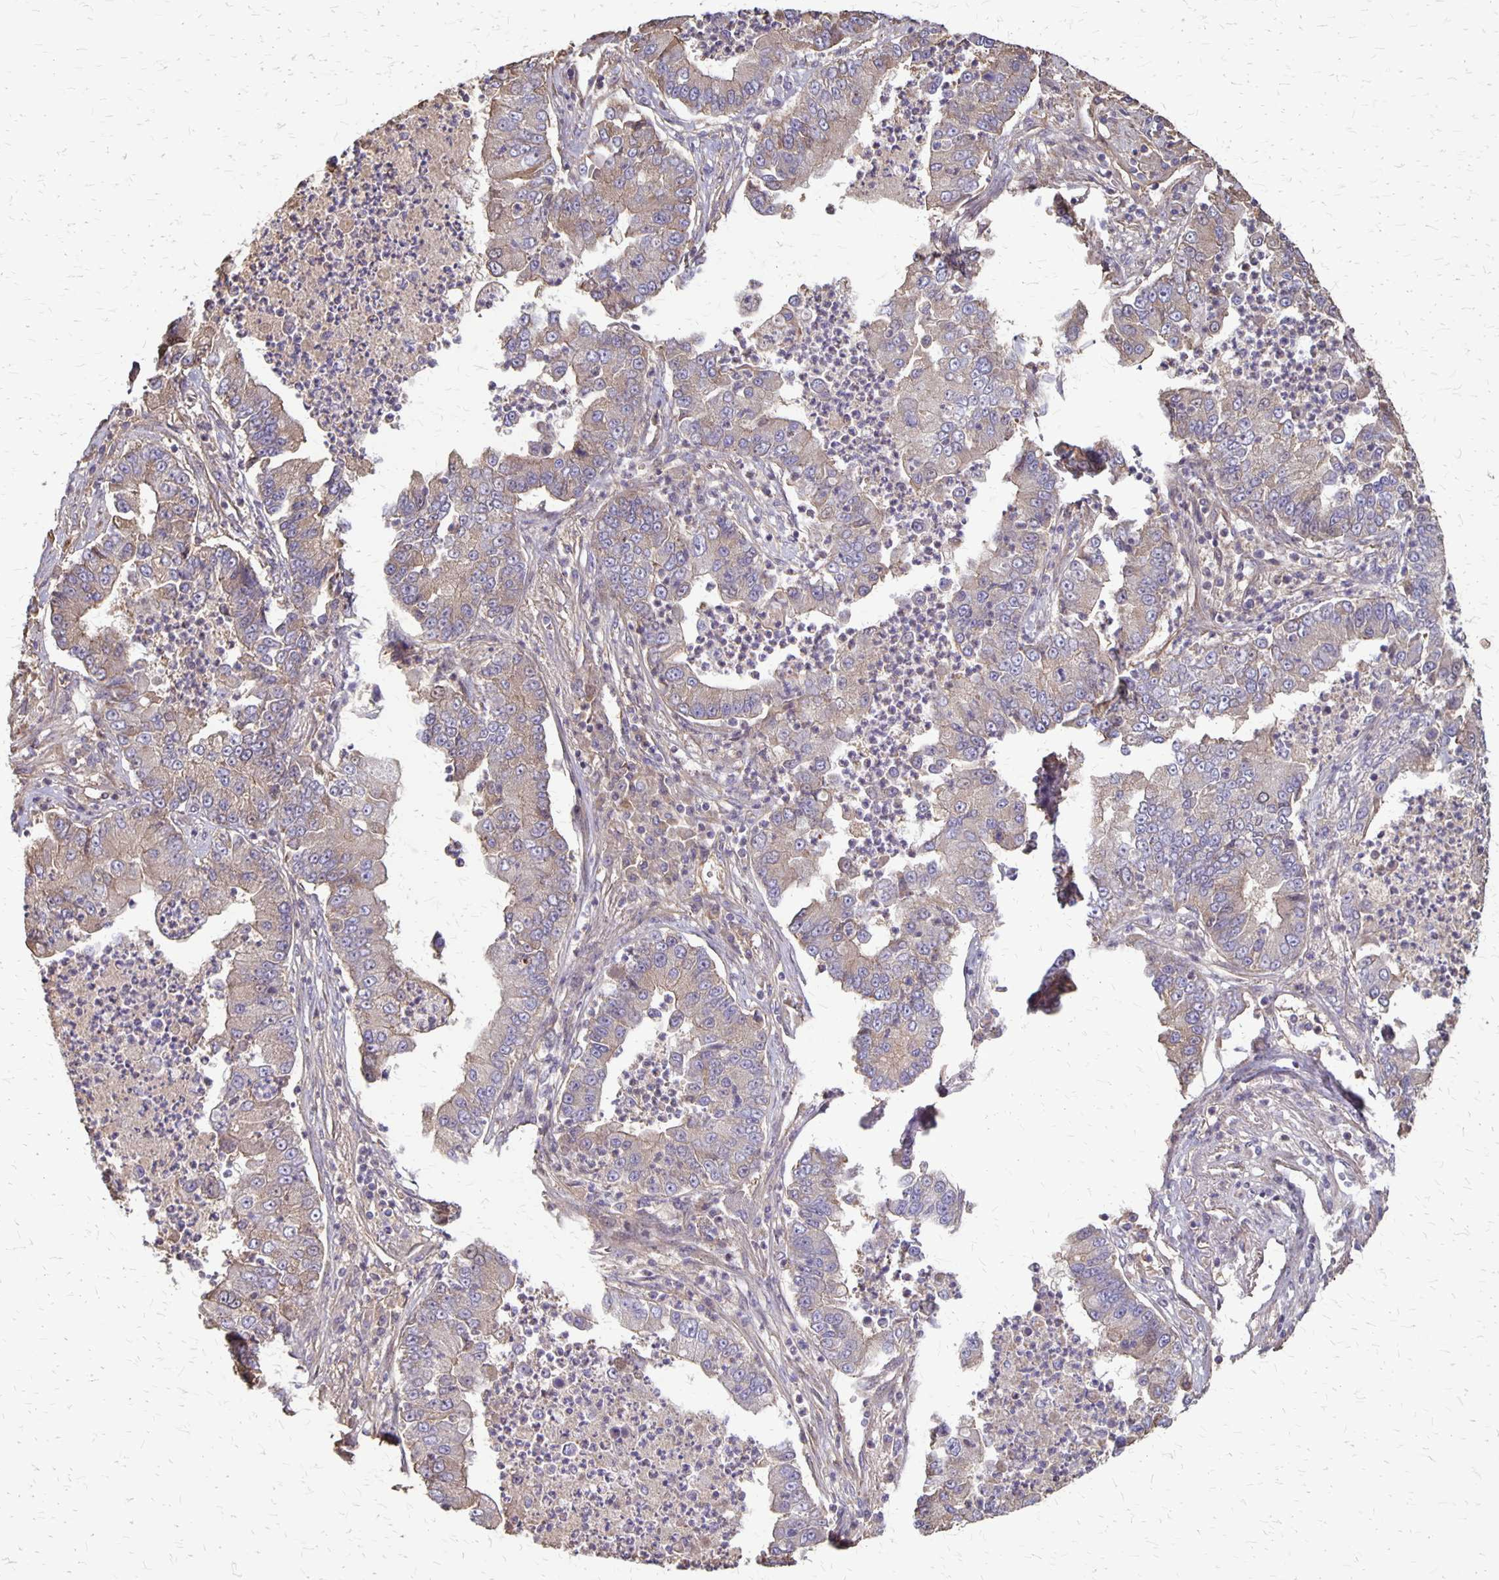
{"staining": {"intensity": "weak", "quantity": ">75%", "location": "cytoplasmic/membranous"}, "tissue": "lung cancer", "cell_type": "Tumor cells", "image_type": "cancer", "snomed": [{"axis": "morphology", "description": "Adenocarcinoma, NOS"}, {"axis": "topography", "description": "Lung"}], "caption": "Immunohistochemistry (DAB (3,3'-diaminobenzidine)) staining of lung cancer reveals weak cytoplasmic/membranous protein positivity in approximately >75% of tumor cells.", "gene": "PROM2", "patient": {"sex": "female", "age": 57}}